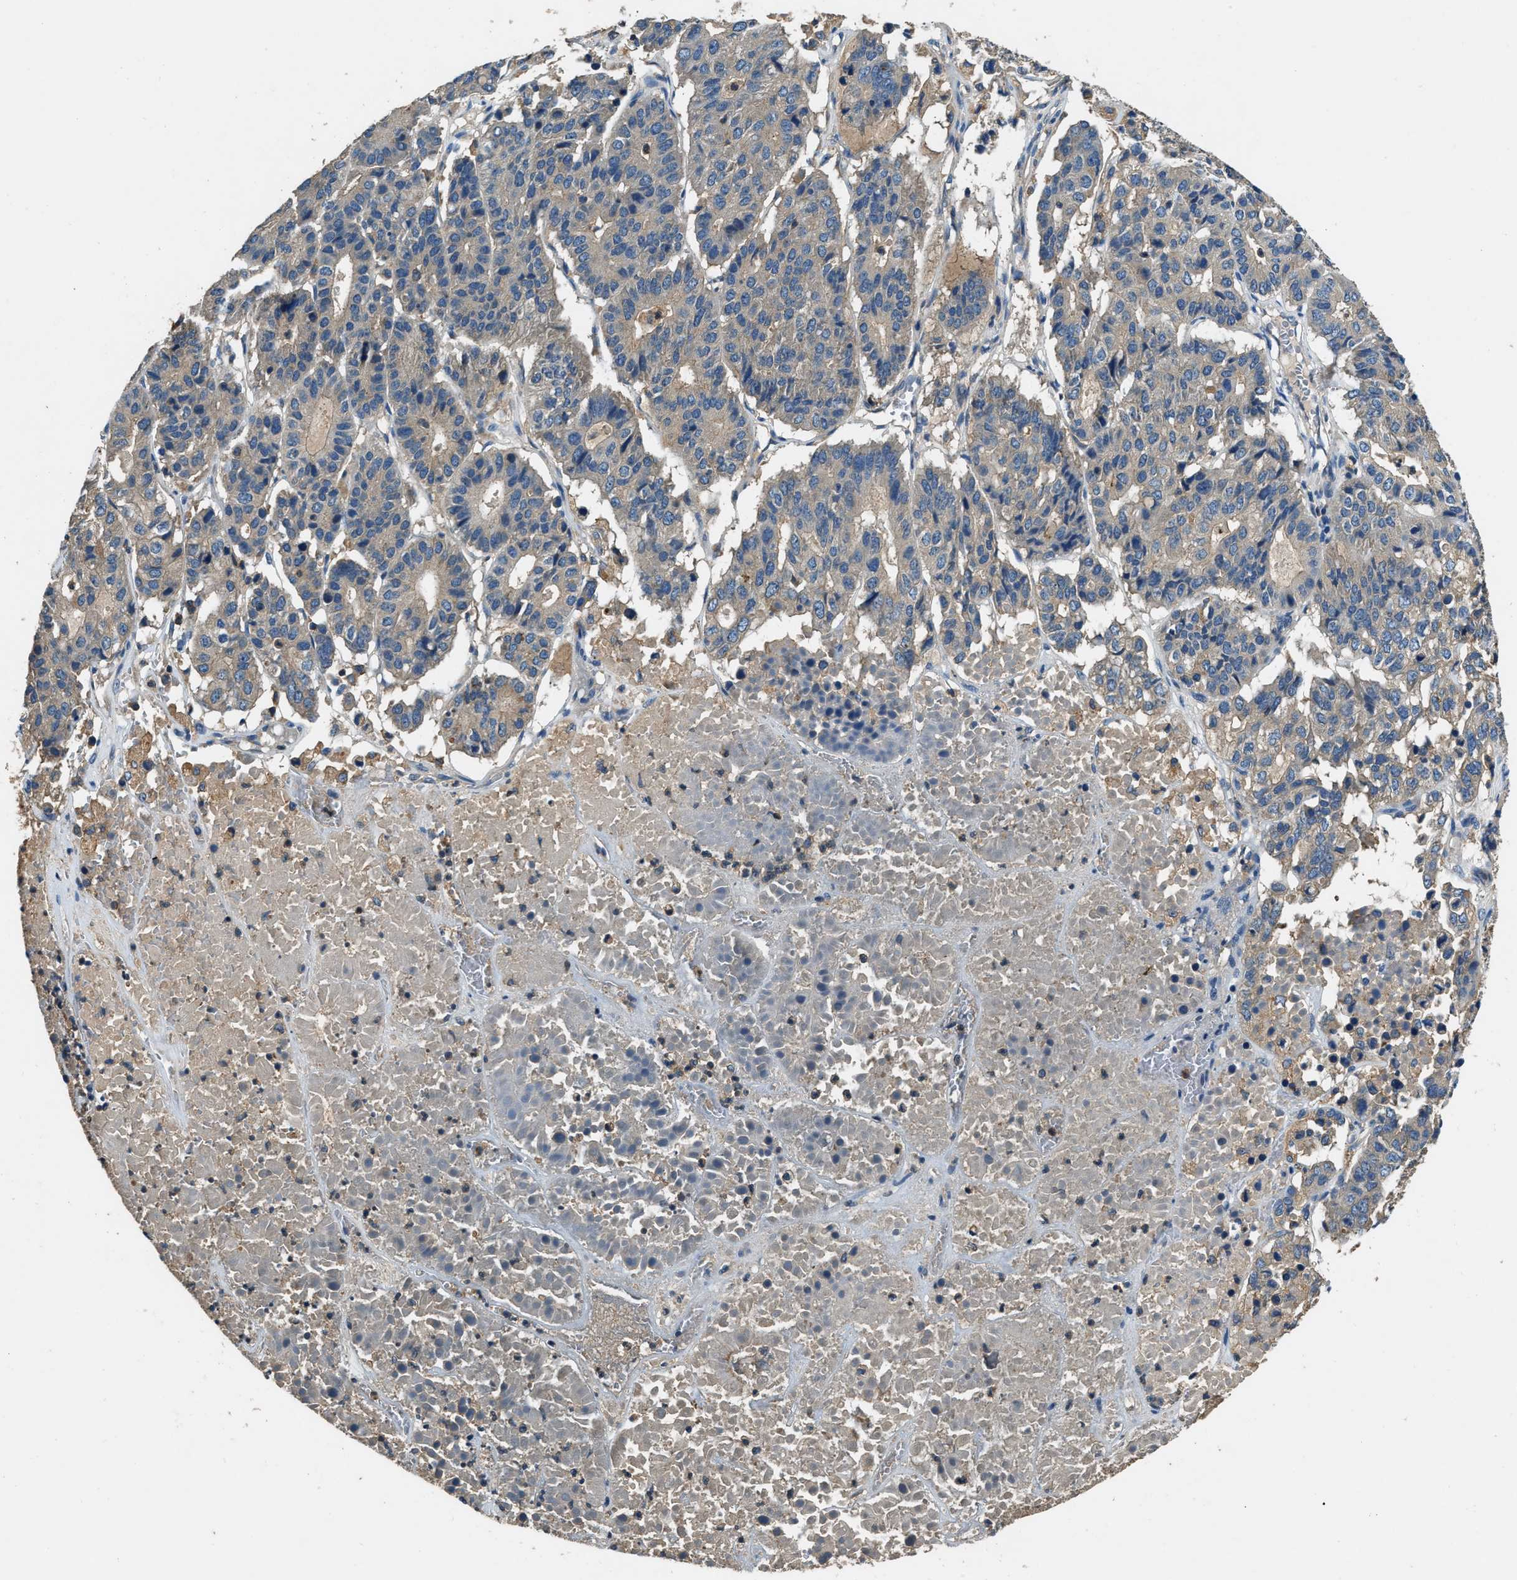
{"staining": {"intensity": "weak", "quantity": "25%-75%", "location": "cytoplasmic/membranous"}, "tissue": "pancreatic cancer", "cell_type": "Tumor cells", "image_type": "cancer", "snomed": [{"axis": "morphology", "description": "Adenocarcinoma, NOS"}, {"axis": "topography", "description": "Pancreas"}], "caption": "Tumor cells demonstrate weak cytoplasmic/membranous expression in about 25%-75% of cells in adenocarcinoma (pancreatic).", "gene": "BLOC1S1", "patient": {"sex": "male", "age": 50}}